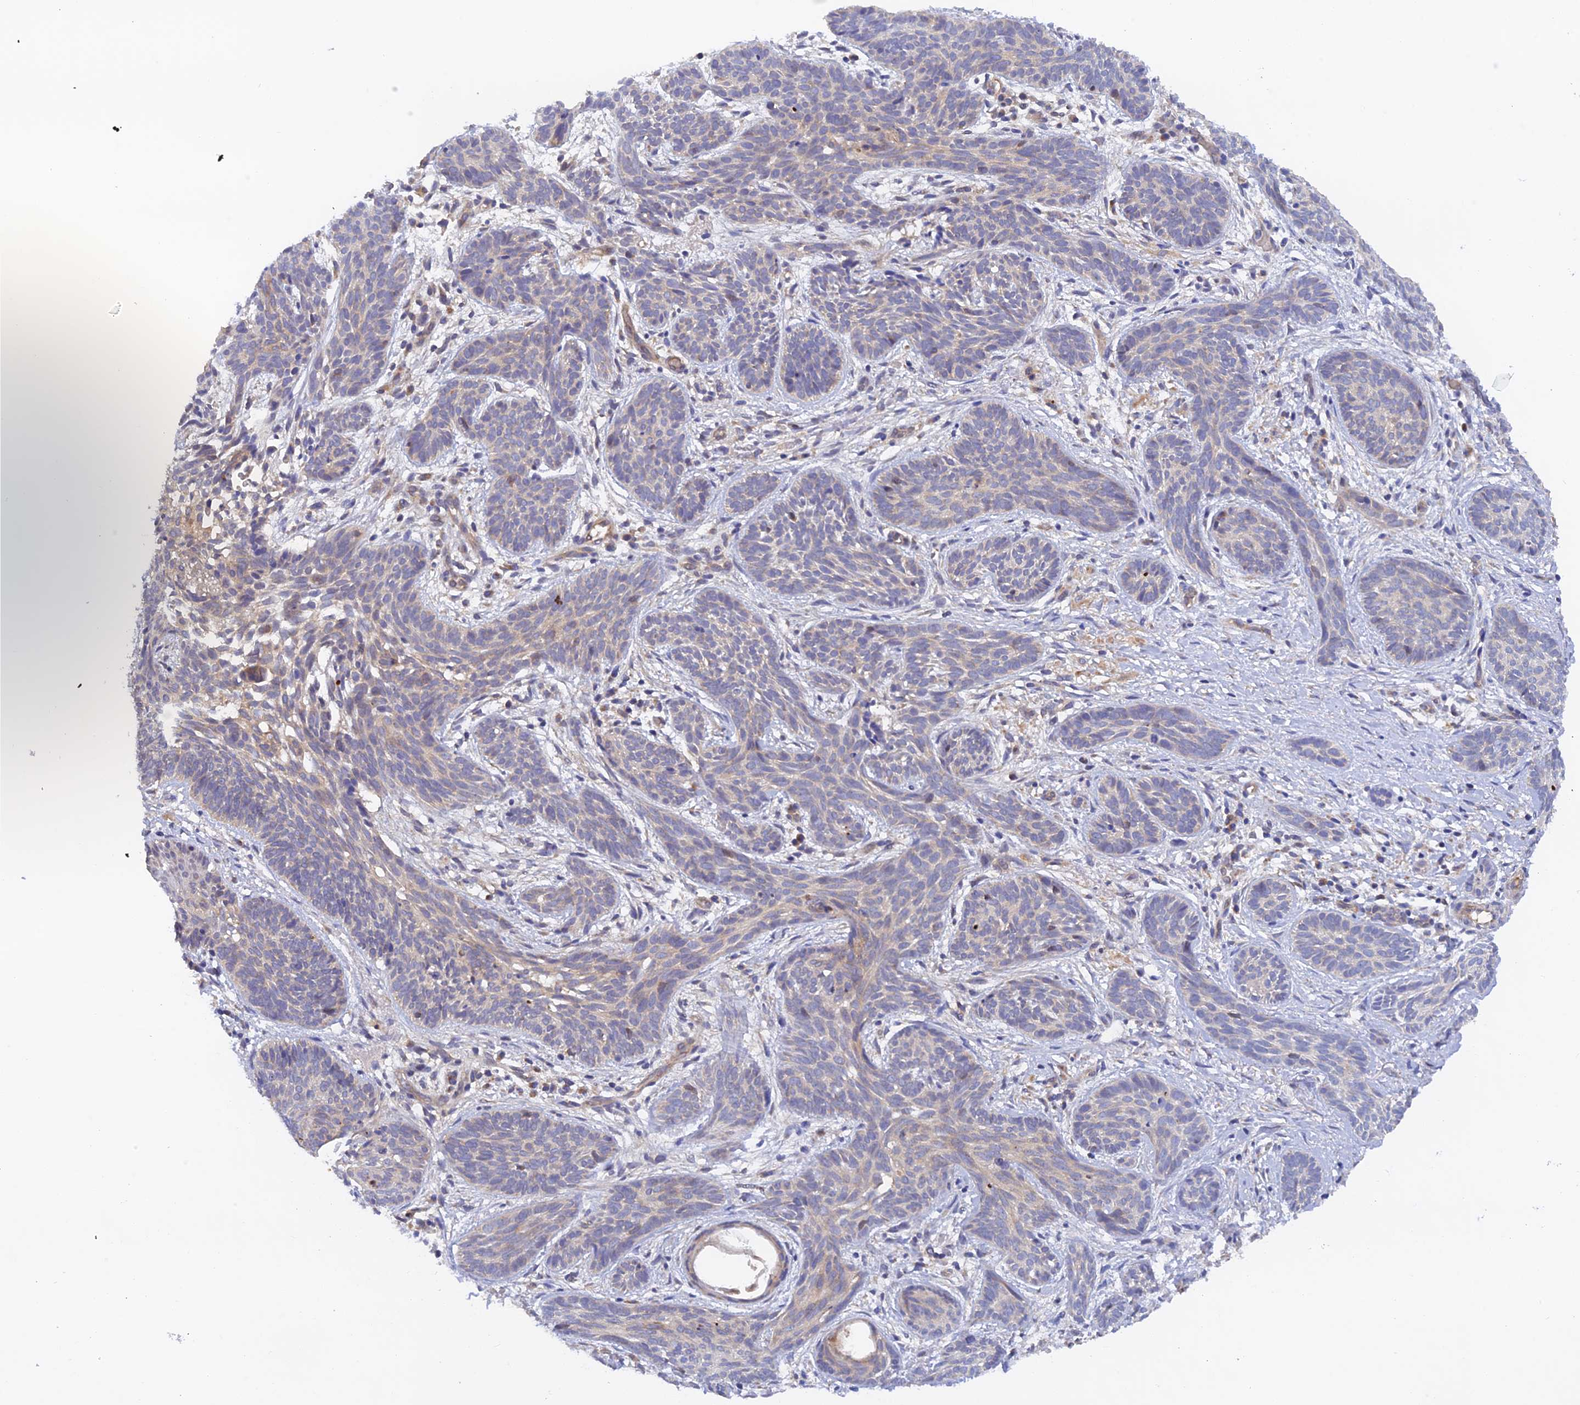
{"staining": {"intensity": "negative", "quantity": "none", "location": "none"}, "tissue": "skin cancer", "cell_type": "Tumor cells", "image_type": "cancer", "snomed": [{"axis": "morphology", "description": "Basal cell carcinoma"}, {"axis": "topography", "description": "Skin"}], "caption": "There is no significant positivity in tumor cells of basal cell carcinoma (skin).", "gene": "RANBP6", "patient": {"sex": "female", "age": 81}}